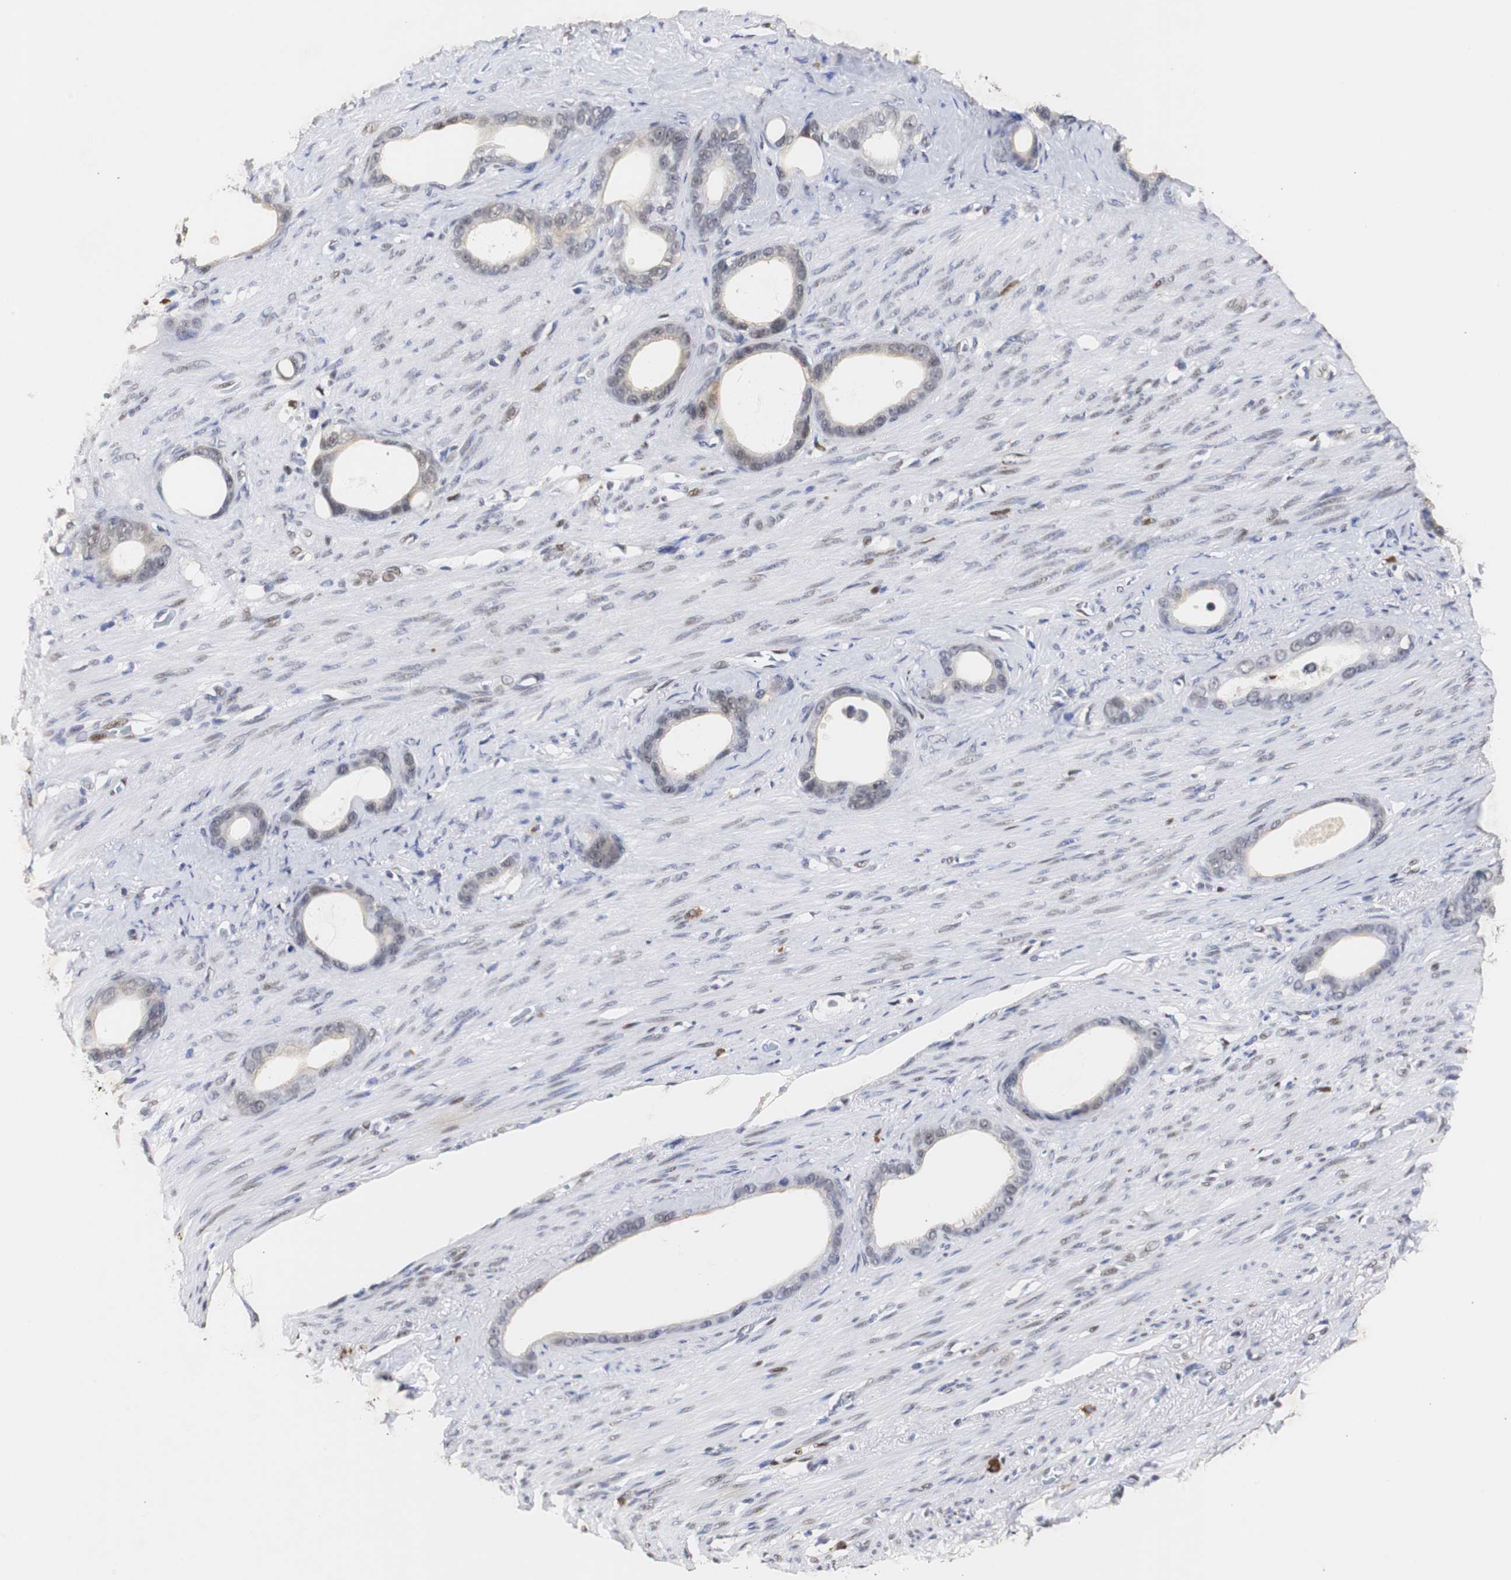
{"staining": {"intensity": "weak", "quantity": "<25%", "location": "nuclear"}, "tissue": "stomach cancer", "cell_type": "Tumor cells", "image_type": "cancer", "snomed": [{"axis": "morphology", "description": "Adenocarcinoma, NOS"}, {"axis": "topography", "description": "Stomach"}], "caption": "The micrograph shows no staining of tumor cells in stomach cancer.", "gene": "ZFC3H1", "patient": {"sex": "female", "age": 75}}